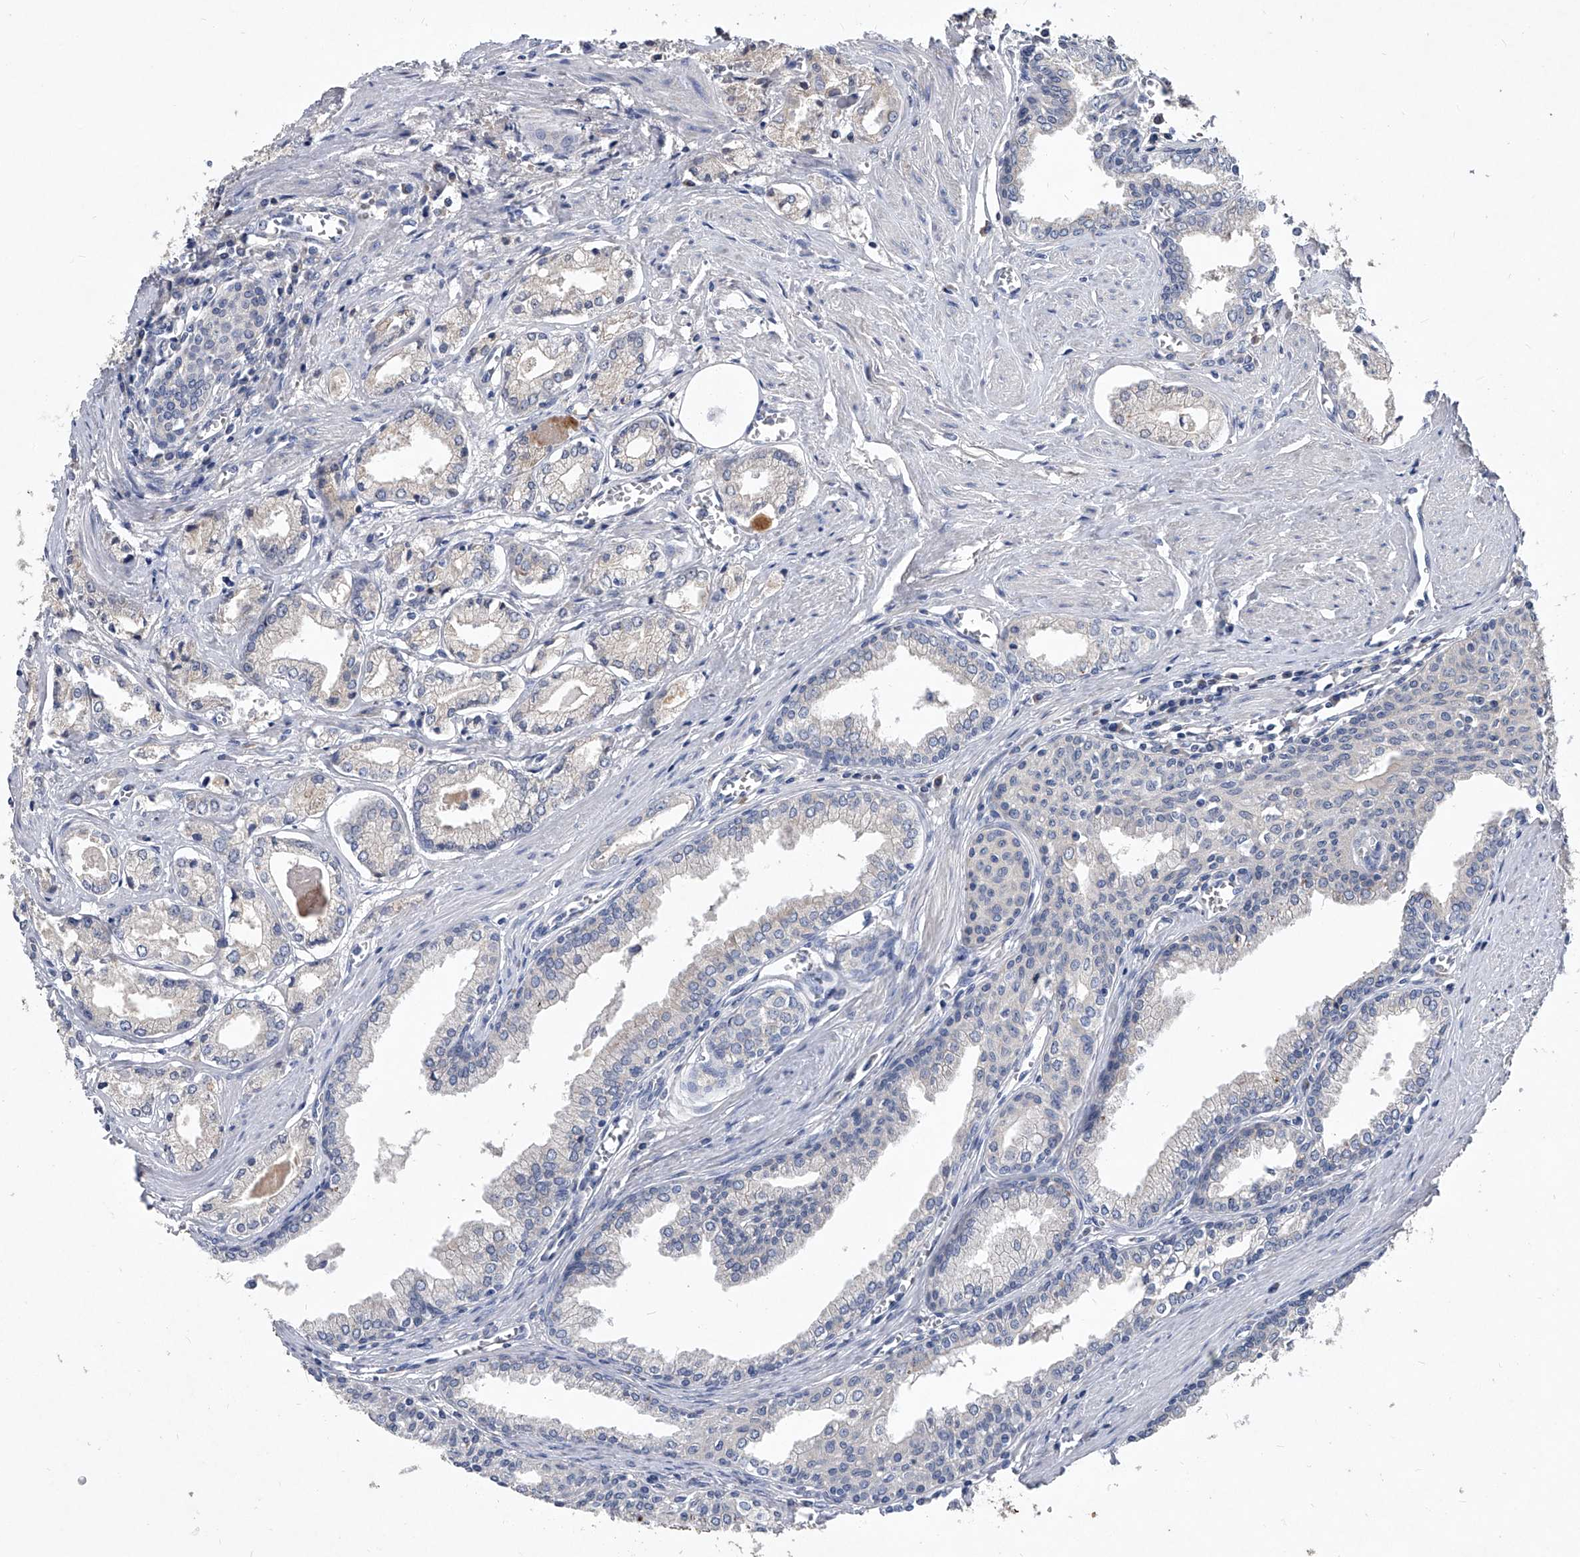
{"staining": {"intensity": "negative", "quantity": "none", "location": "none"}, "tissue": "prostate cancer", "cell_type": "Tumor cells", "image_type": "cancer", "snomed": [{"axis": "morphology", "description": "Adenocarcinoma, Low grade"}, {"axis": "topography", "description": "Prostate"}], "caption": "Tumor cells show no significant positivity in prostate cancer (adenocarcinoma (low-grade)).", "gene": "C5", "patient": {"sex": "male", "age": 60}}